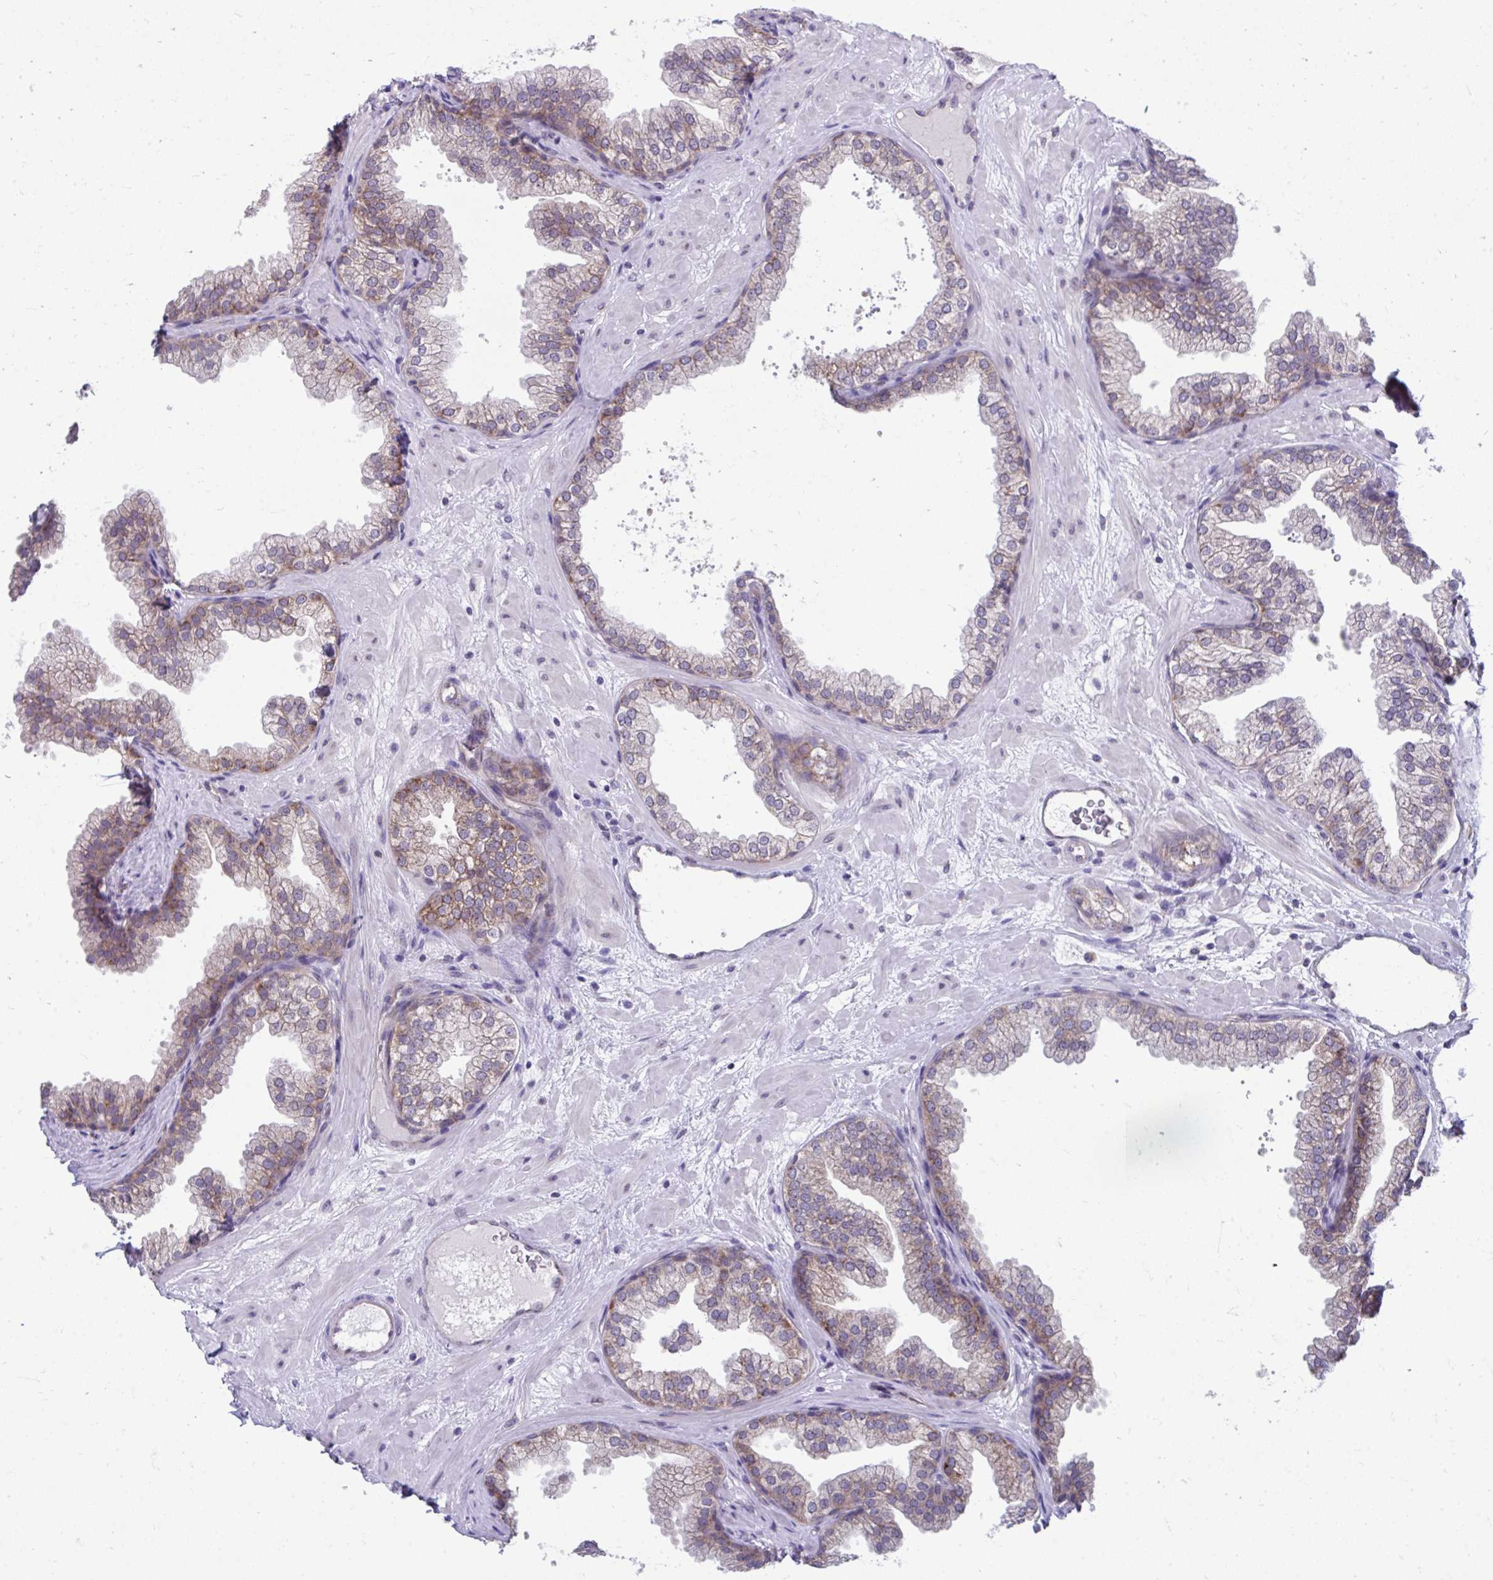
{"staining": {"intensity": "weak", "quantity": "<25%", "location": "cytoplasmic/membranous"}, "tissue": "prostate", "cell_type": "Glandular cells", "image_type": "normal", "snomed": [{"axis": "morphology", "description": "Normal tissue, NOS"}, {"axis": "topography", "description": "Prostate"}], "caption": "The image exhibits no significant positivity in glandular cells of prostate. (DAB (3,3'-diaminobenzidine) immunohistochemistry (IHC), high magnification).", "gene": "SELENON", "patient": {"sex": "male", "age": 37}}